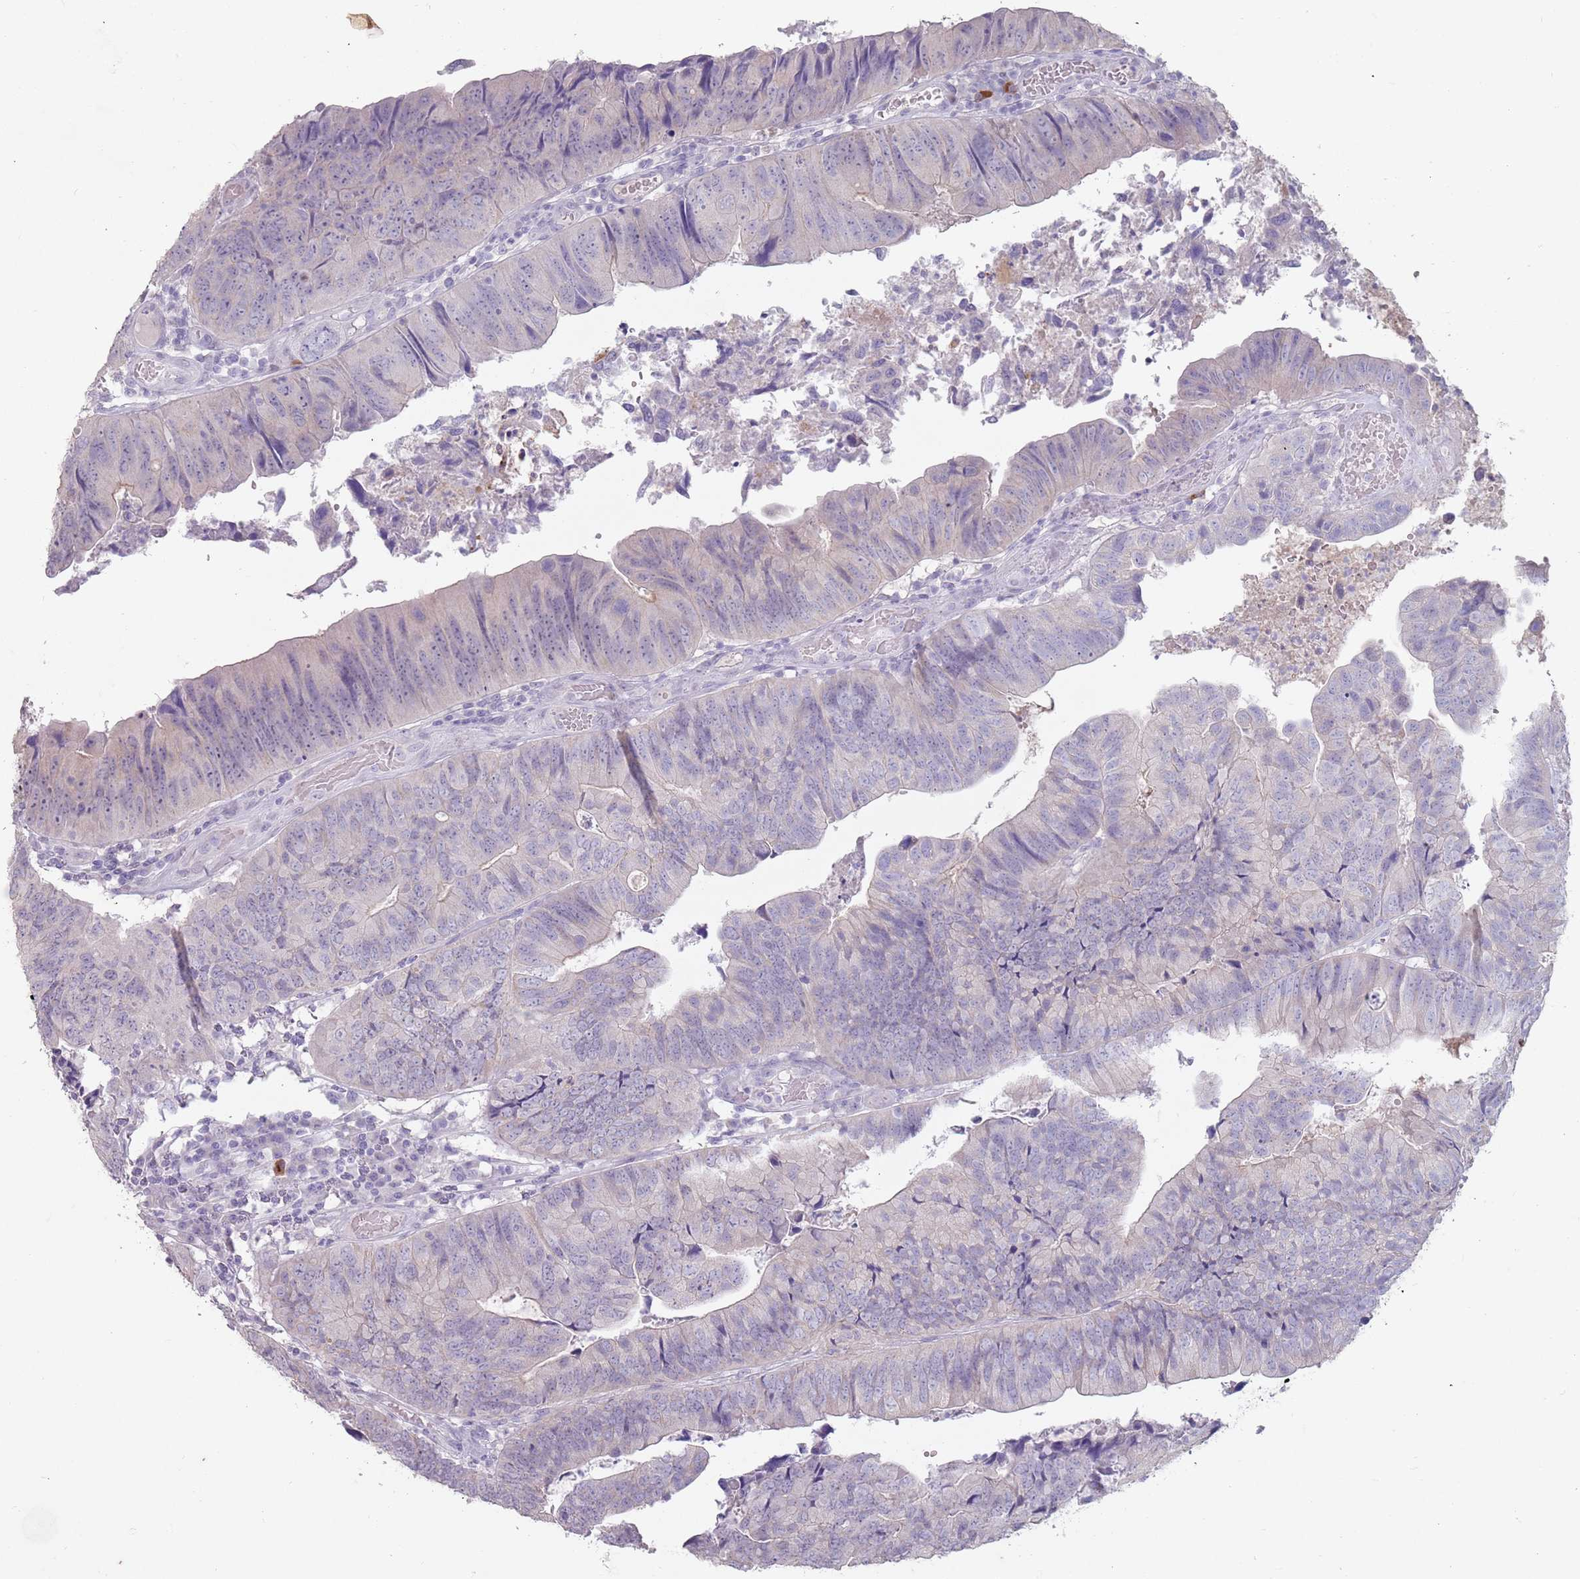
{"staining": {"intensity": "negative", "quantity": "none", "location": "none"}, "tissue": "colorectal cancer", "cell_type": "Tumor cells", "image_type": "cancer", "snomed": [{"axis": "morphology", "description": "Adenocarcinoma, NOS"}, {"axis": "topography", "description": "Colon"}], "caption": "IHC histopathology image of neoplastic tissue: colorectal cancer stained with DAB demonstrates no significant protein staining in tumor cells. The staining was performed using DAB (3,3'-diaminobenzidine) to visualize the protein expression in brown, while the nuclei were stained in blue with hematoxylin (Magnification: 20x).", "gene": "STYK1", "patient": {"sex": "female", "age": 67}}